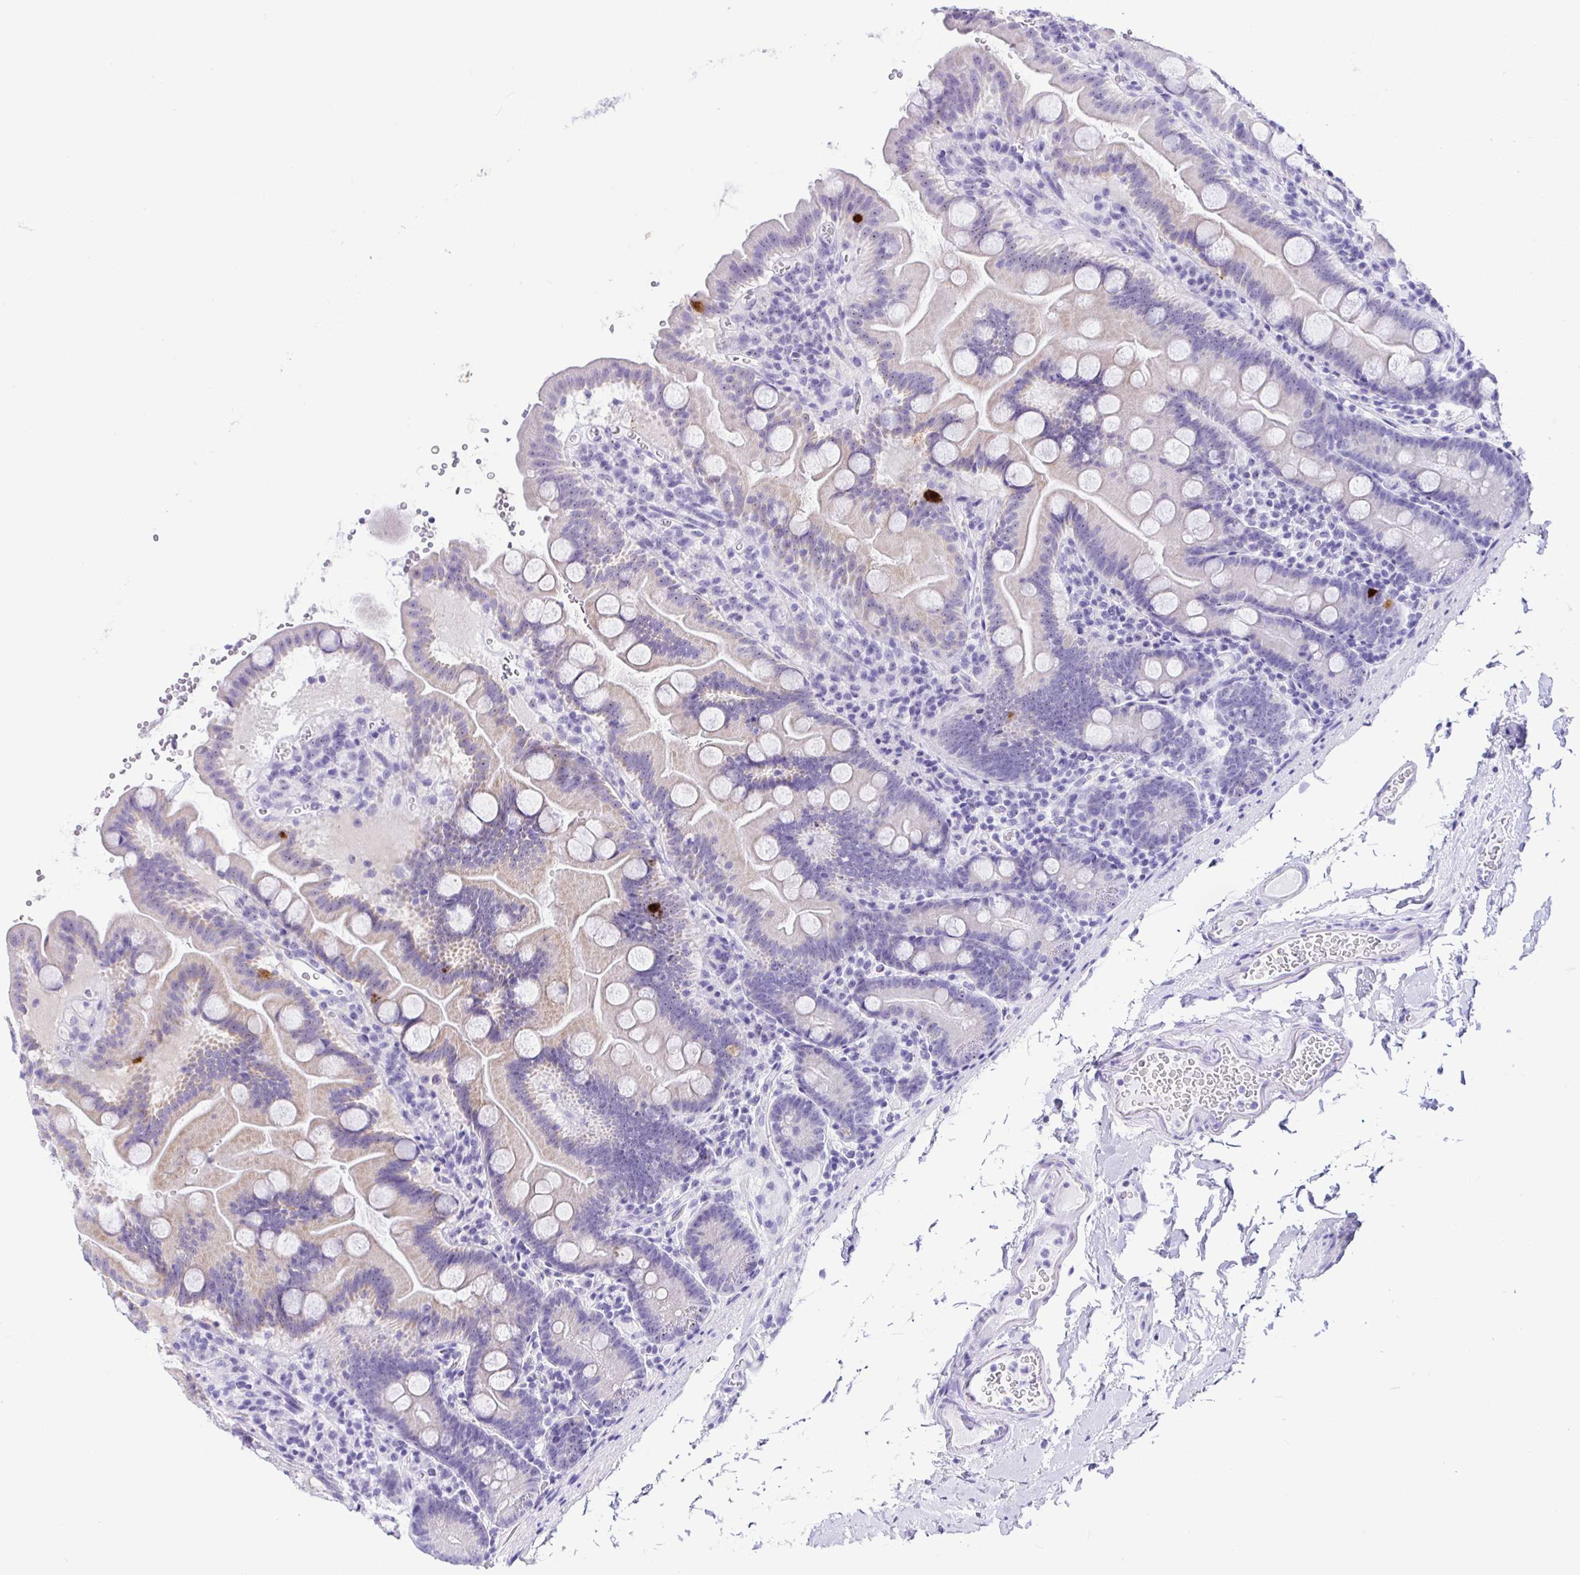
{"staining": {"intensity": "strong", "quantity": "<25%", "location": "cytoplasmic/membranous"}, "tissue": "small intestine", "cell_type": "Glandular cells", "image_type": "normal", "snomed": [{"axis": "morphology", "description": "Normal tissue, NOS"}, {"axis": "topography", "description": "Small intestine"}], "caption": "IHC micrograph of normal small intestine: human small intestine stained using immunohistochemistry (IHC) demonstrates medium levels of strong protein expression localized specifically in the cytoplasmic/membranous of glandular cells, appearing as a cytoplasmic/membranous brown color.", "gene": "PRAMEF18", "patient": {"sex": "female", "age": 68}}